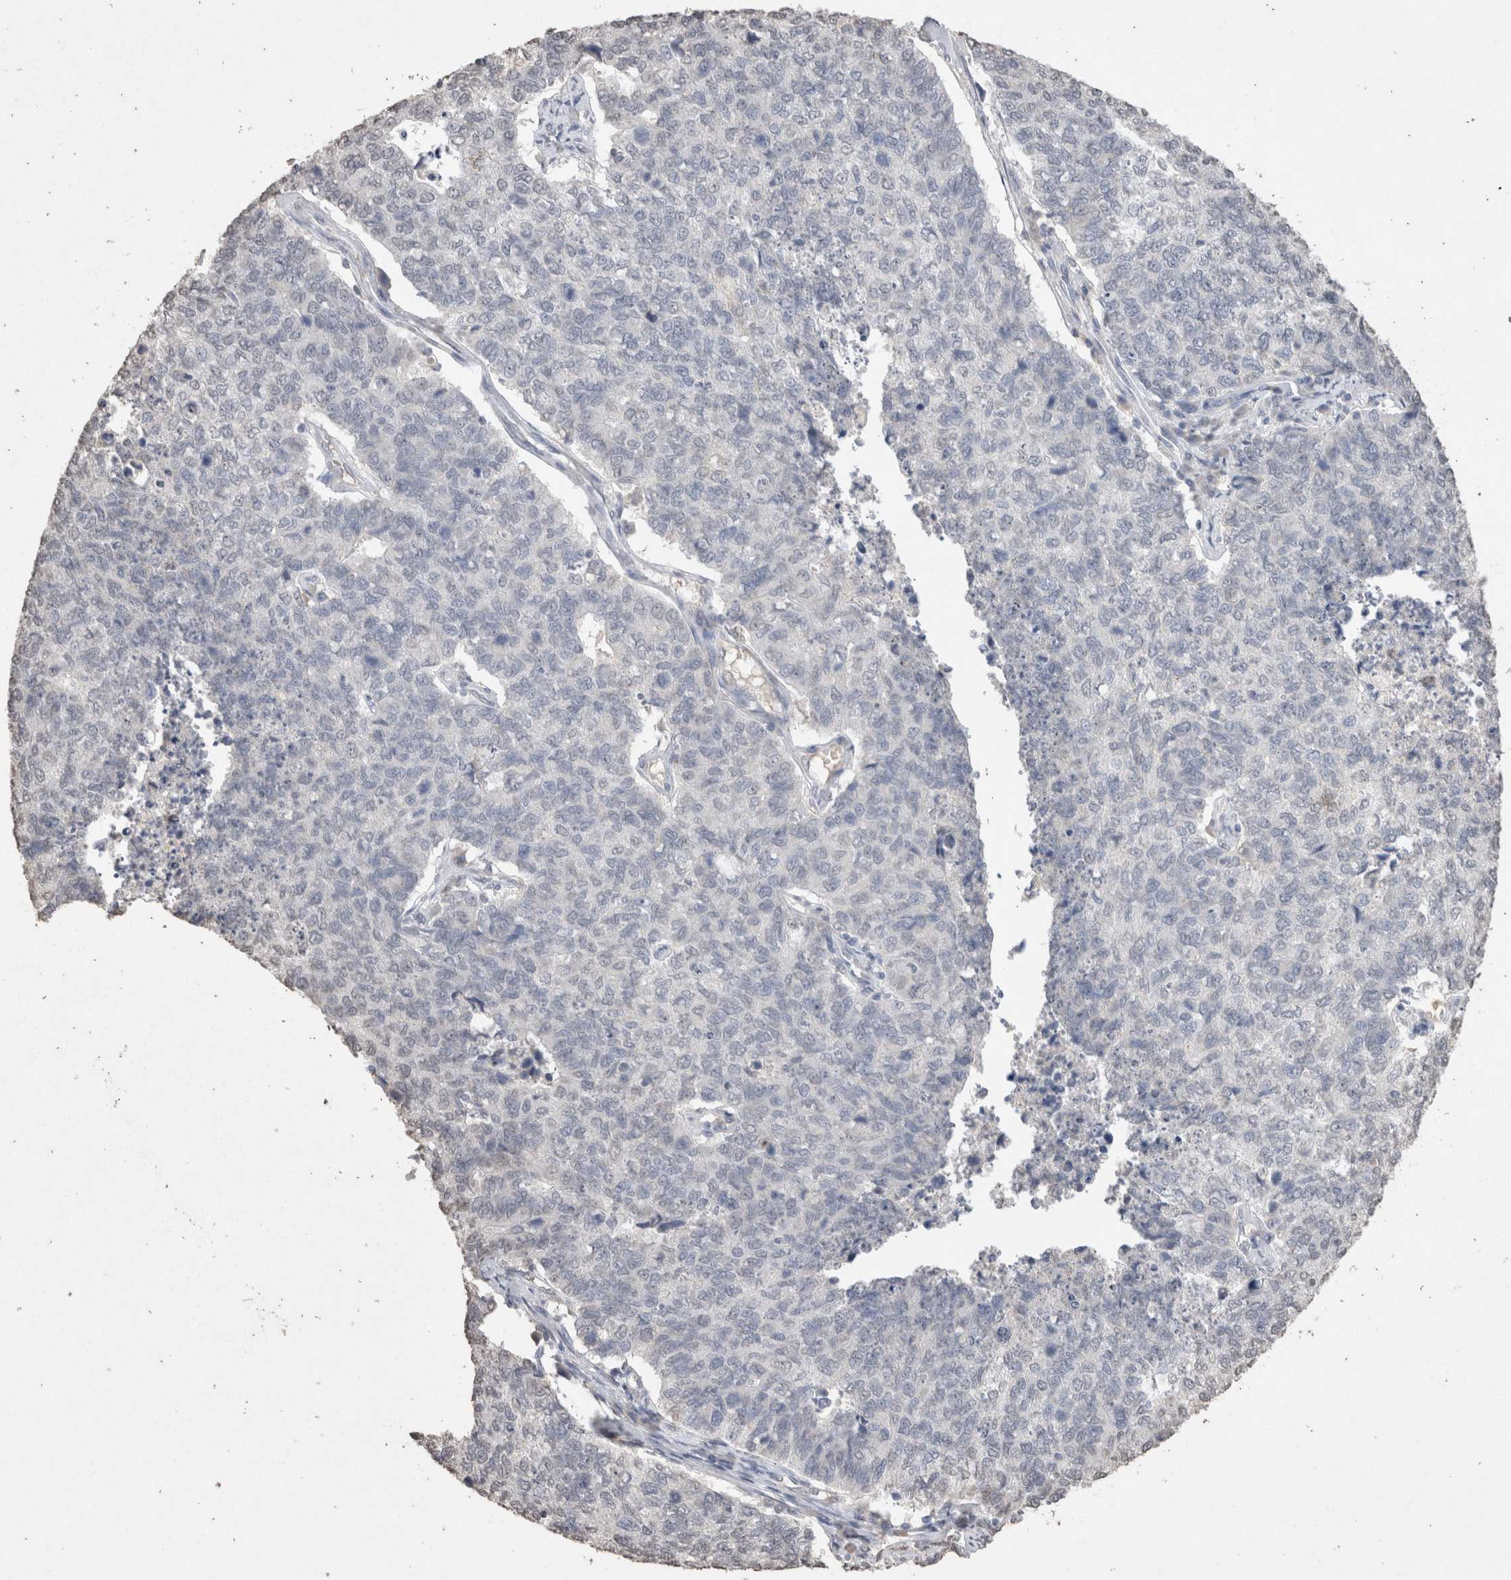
{"staining": {"intensity": "negative", "quantity": "none", "location": "none"}, "tissue": "cervical cancer", "cell_type": "Tumor cells", "image_type": "cancer", "snomed": [{"axis": "morphology", "description": "Squamous cell carcinoma, NOS"}, {"axis": "topography", "description": "Cervix"}], "caption": "There is no significant expression in tumor cells of squamous cell carcinoma (cervical).", "gene": "LGALS2", "patient": {"sex": "female", "age": 63}}